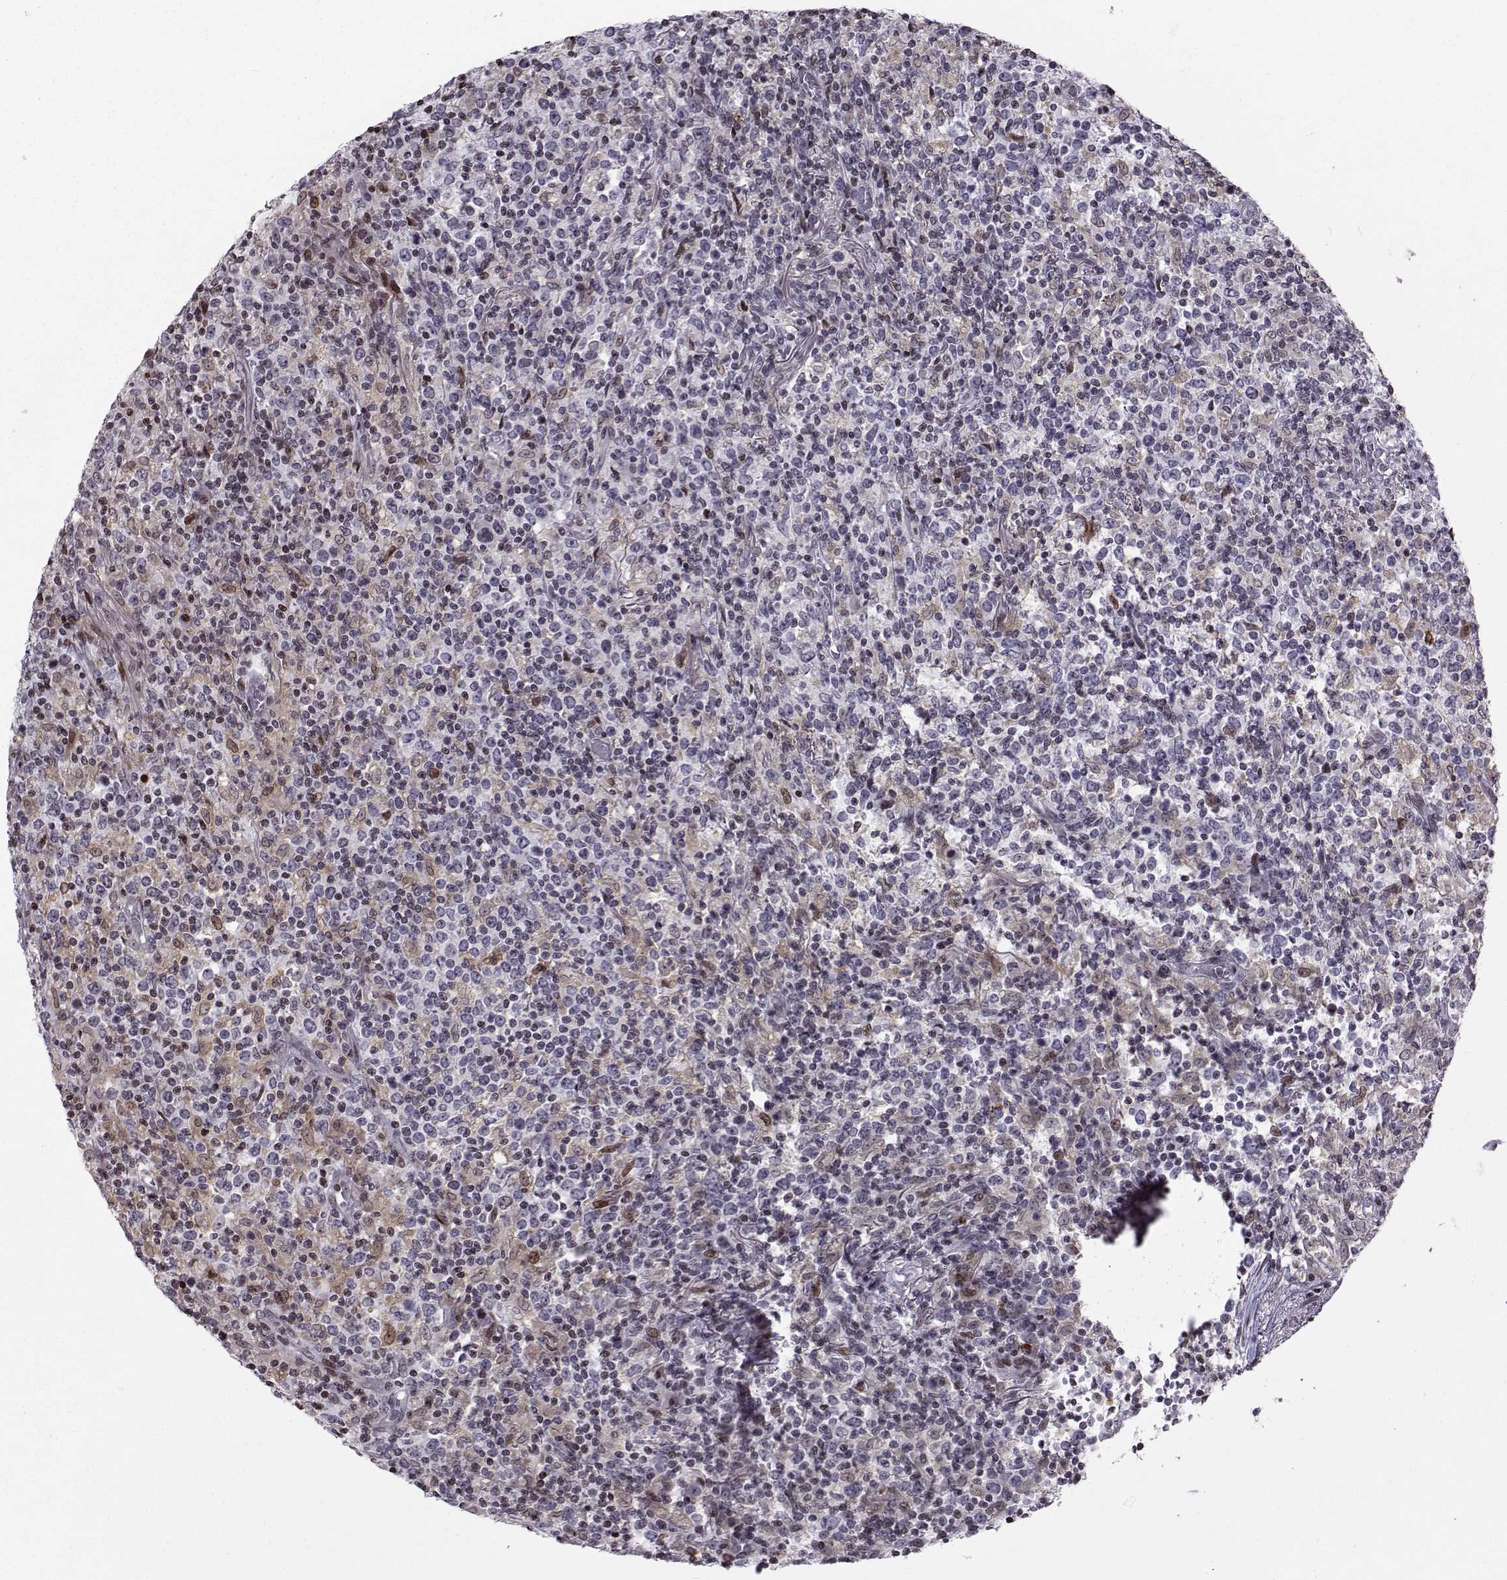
{"staining": {"intensity": "negative", "quantity": "none", "location": "none"}, "tissue": "lymphoma", "cell_type": "Tumor cells", "image_type": "cancer", "snomed": [{"axis": "morphology", "description": "Malignant lymphoma, non-Hodgkin's type, High grade"}, {"axis": "topography", "description": "Lung"}], "caption": "IHC image of neoplastic tissue: lymphoma stained with DAB displays no significant protein positivity in tumor cells. (DAB (3,3'-diaminobenzidine) immunohistochemistry (IHC) visualized using brightfield microscopy, high magnification).", "gene": "ZNF19", "patient": {"sex": "male", "age": 79}}